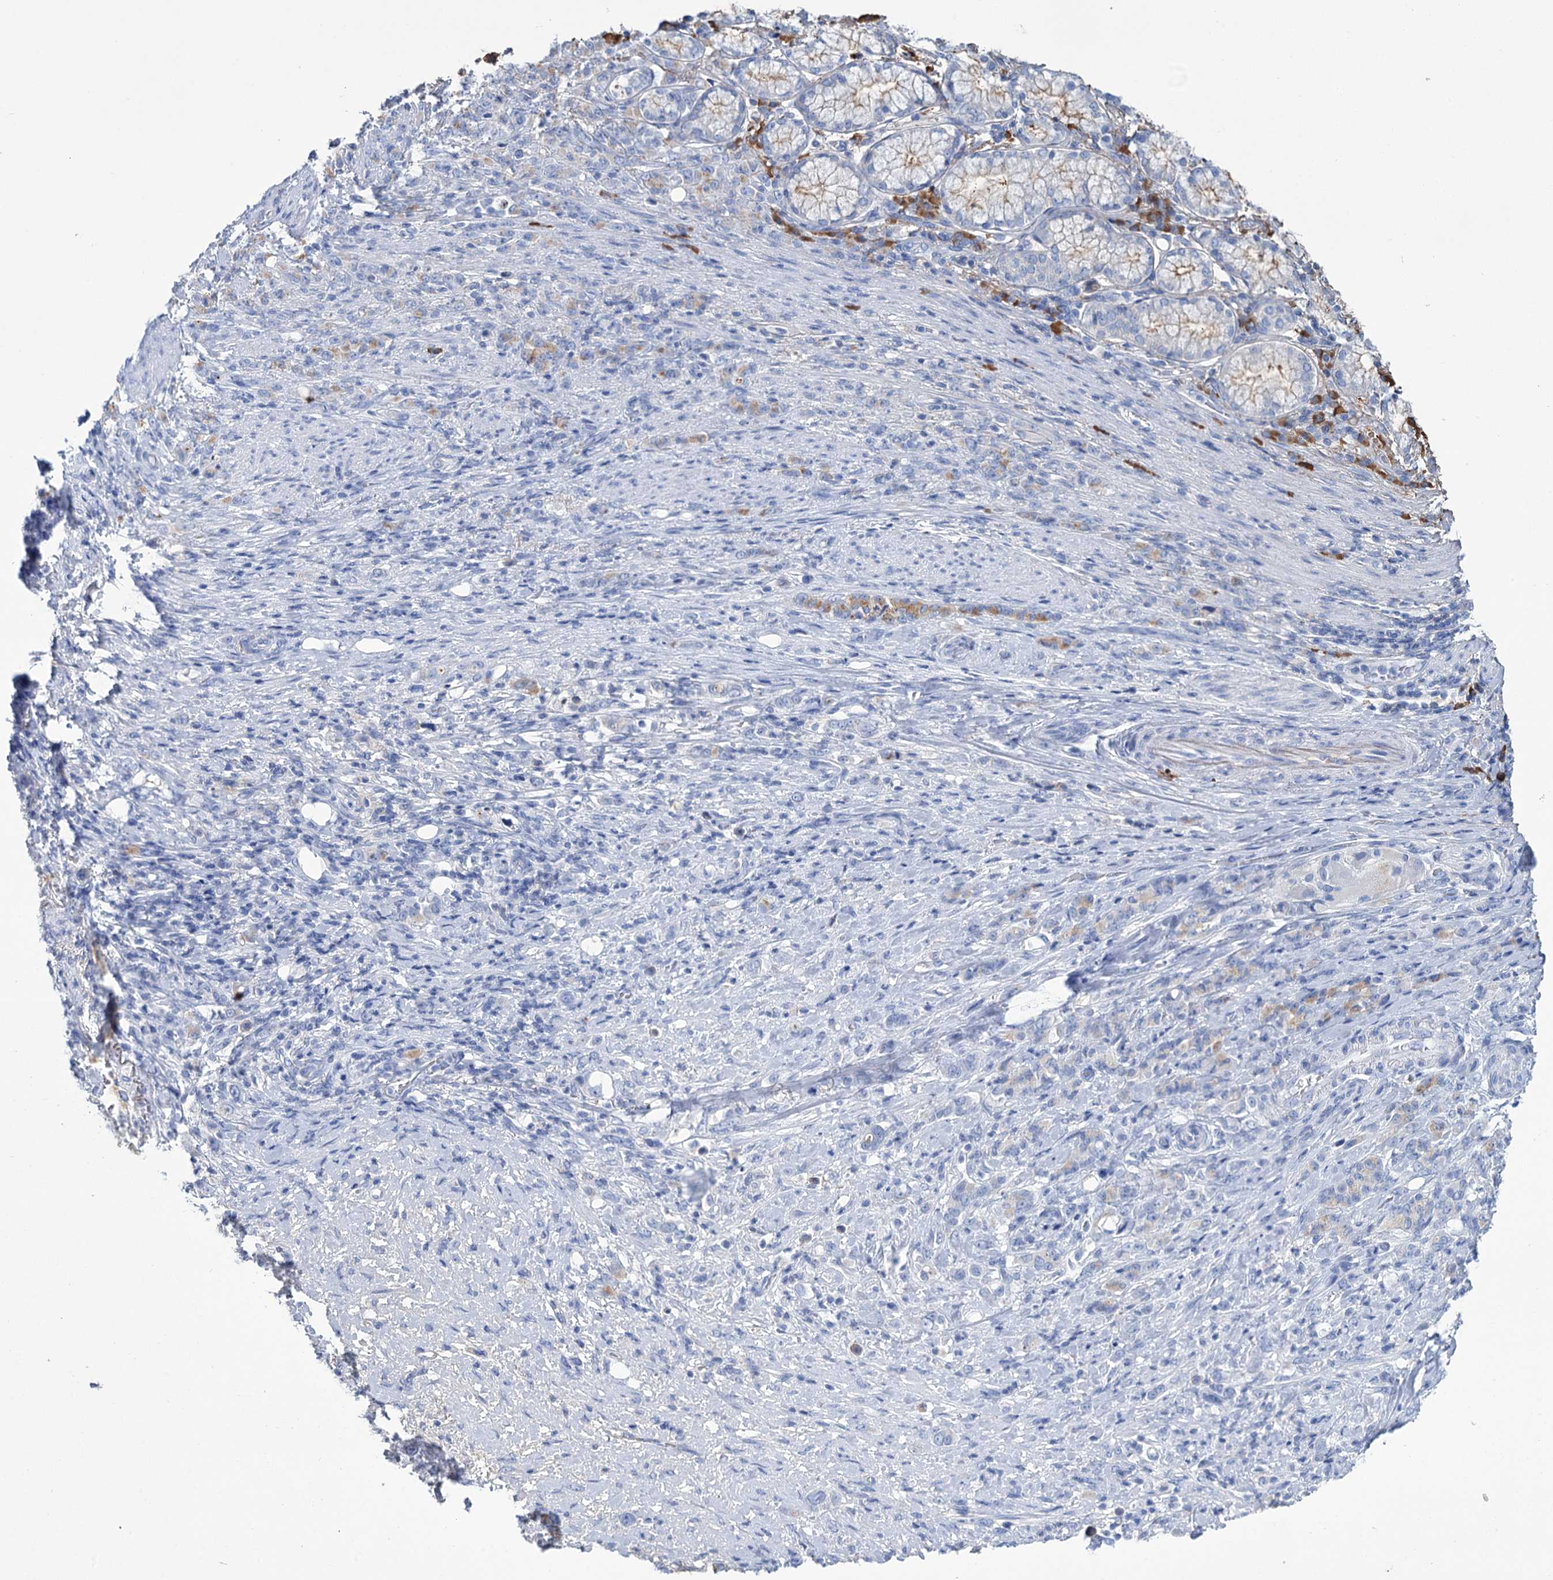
{"staining": {"intensity": "negative", "quantity": "none", "location": "none"}, "tissue": "stomach cancer", "cell_type": "Tumor cells", "image_type": "cancer", "snomed": [{"axis": "morphology", "description": "Adenocarcinoma, NOS"}, {"axis": "topography", "description": "Stomach"}], "caption": "Immunohistochemistry (IHC) micrograph of neoplastic tissue: stomach cancer (adenocarcinoma) stained with DAB demonstrates no significant protein staining in tumor cells.", "gene": "FBXW12", "patient": {"sex": "female", "age": 79}}